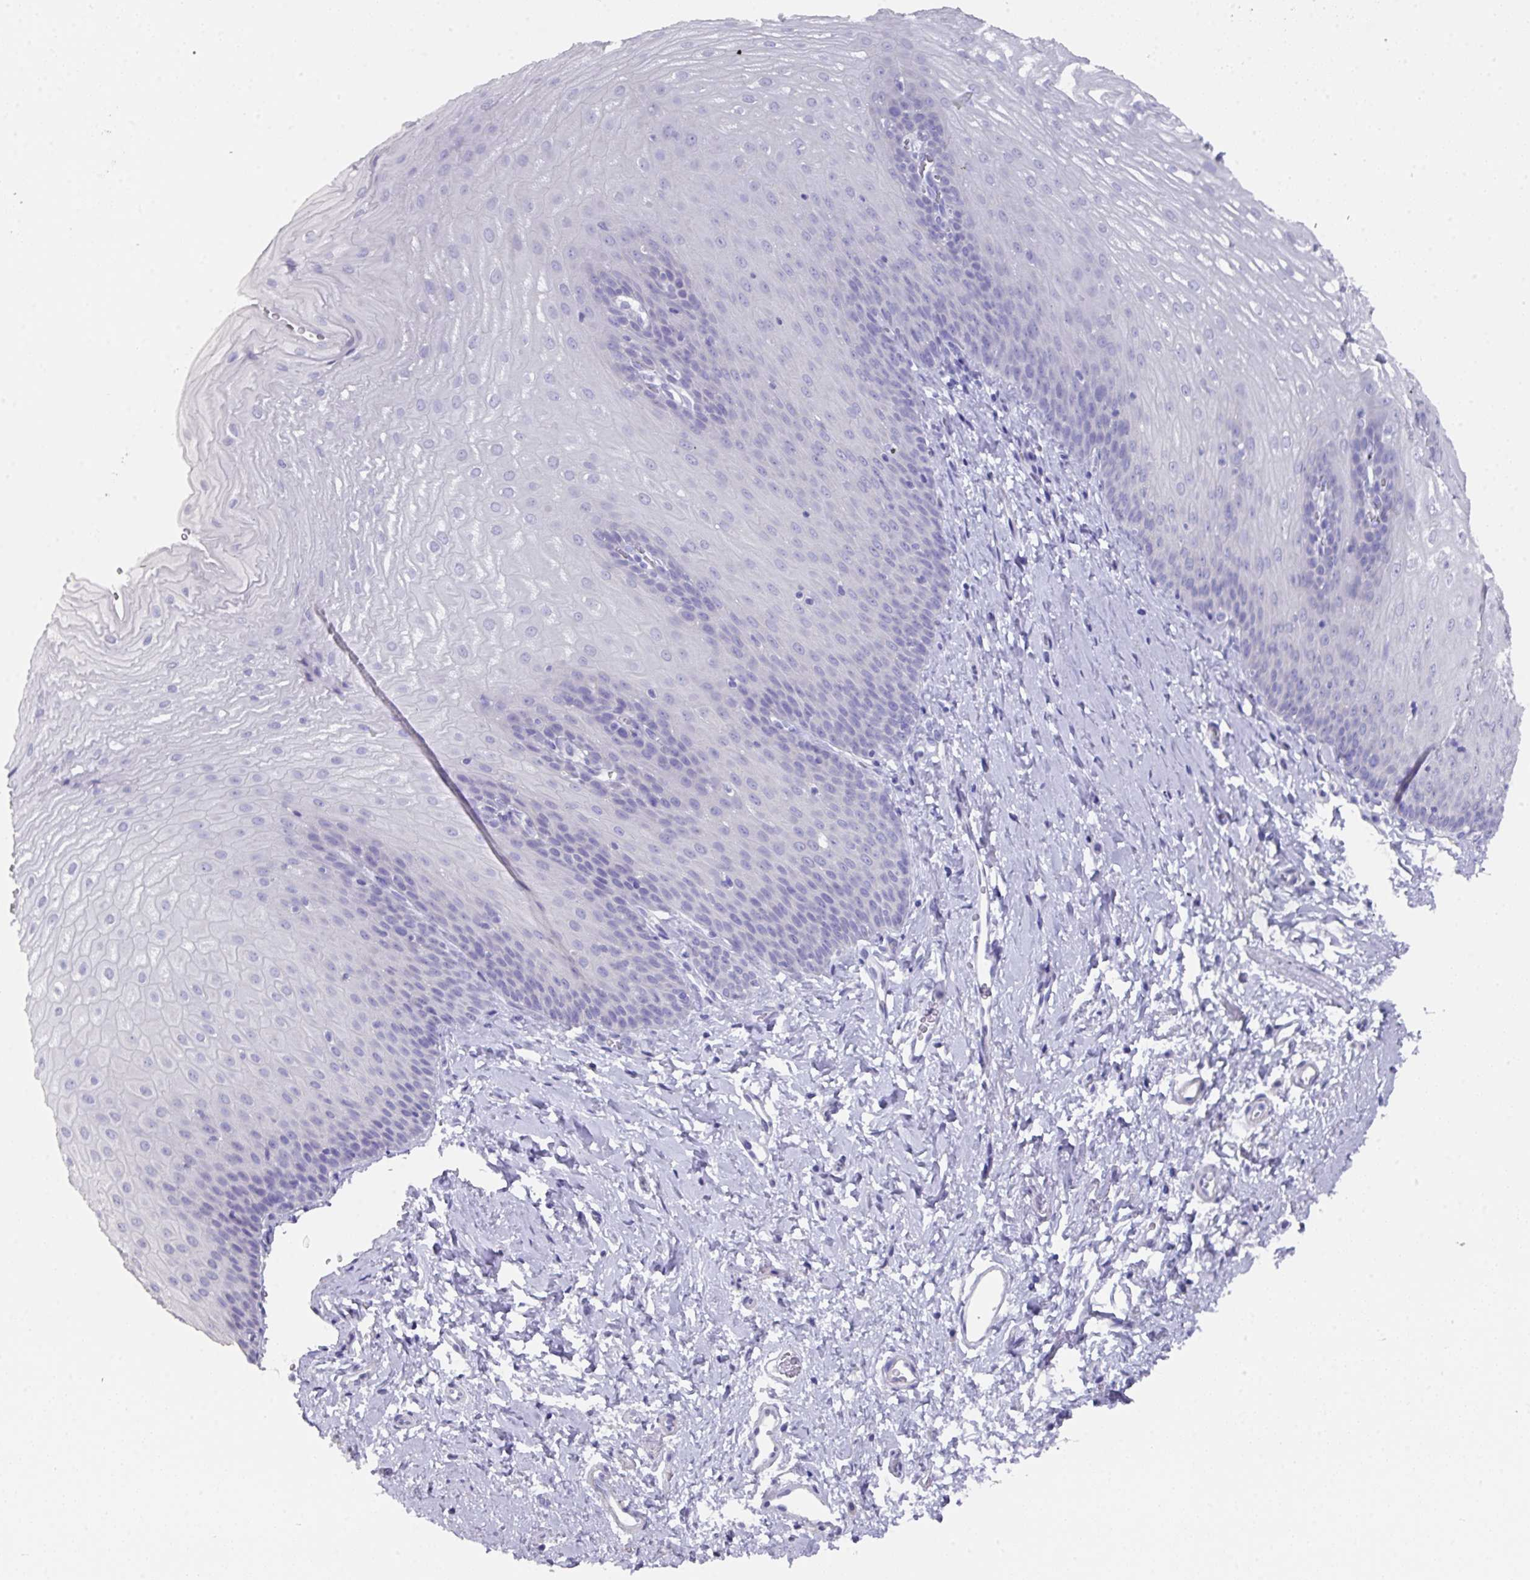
{"staining": {"intensity": "negative", "quantity": "none", "location": "none"}, "tissue": "esophagus", "cell_type": "Squamous epithelial cells", "image_type": "normal", "snomed": [{"axis": "morphology", "description": "Normal tissue, NOS"}, {"axis": "topography", "description": "Esophagus"}], "caption": "The histopathology image exhibits no staining of squamous epithelial cells in normal esophagus. The staining is performed using DAB brown chromogen with nuclei counter-stained in using hematoxylin.", "gene": "DAZ1", "patient": {"sex": "male", "age": 70}}